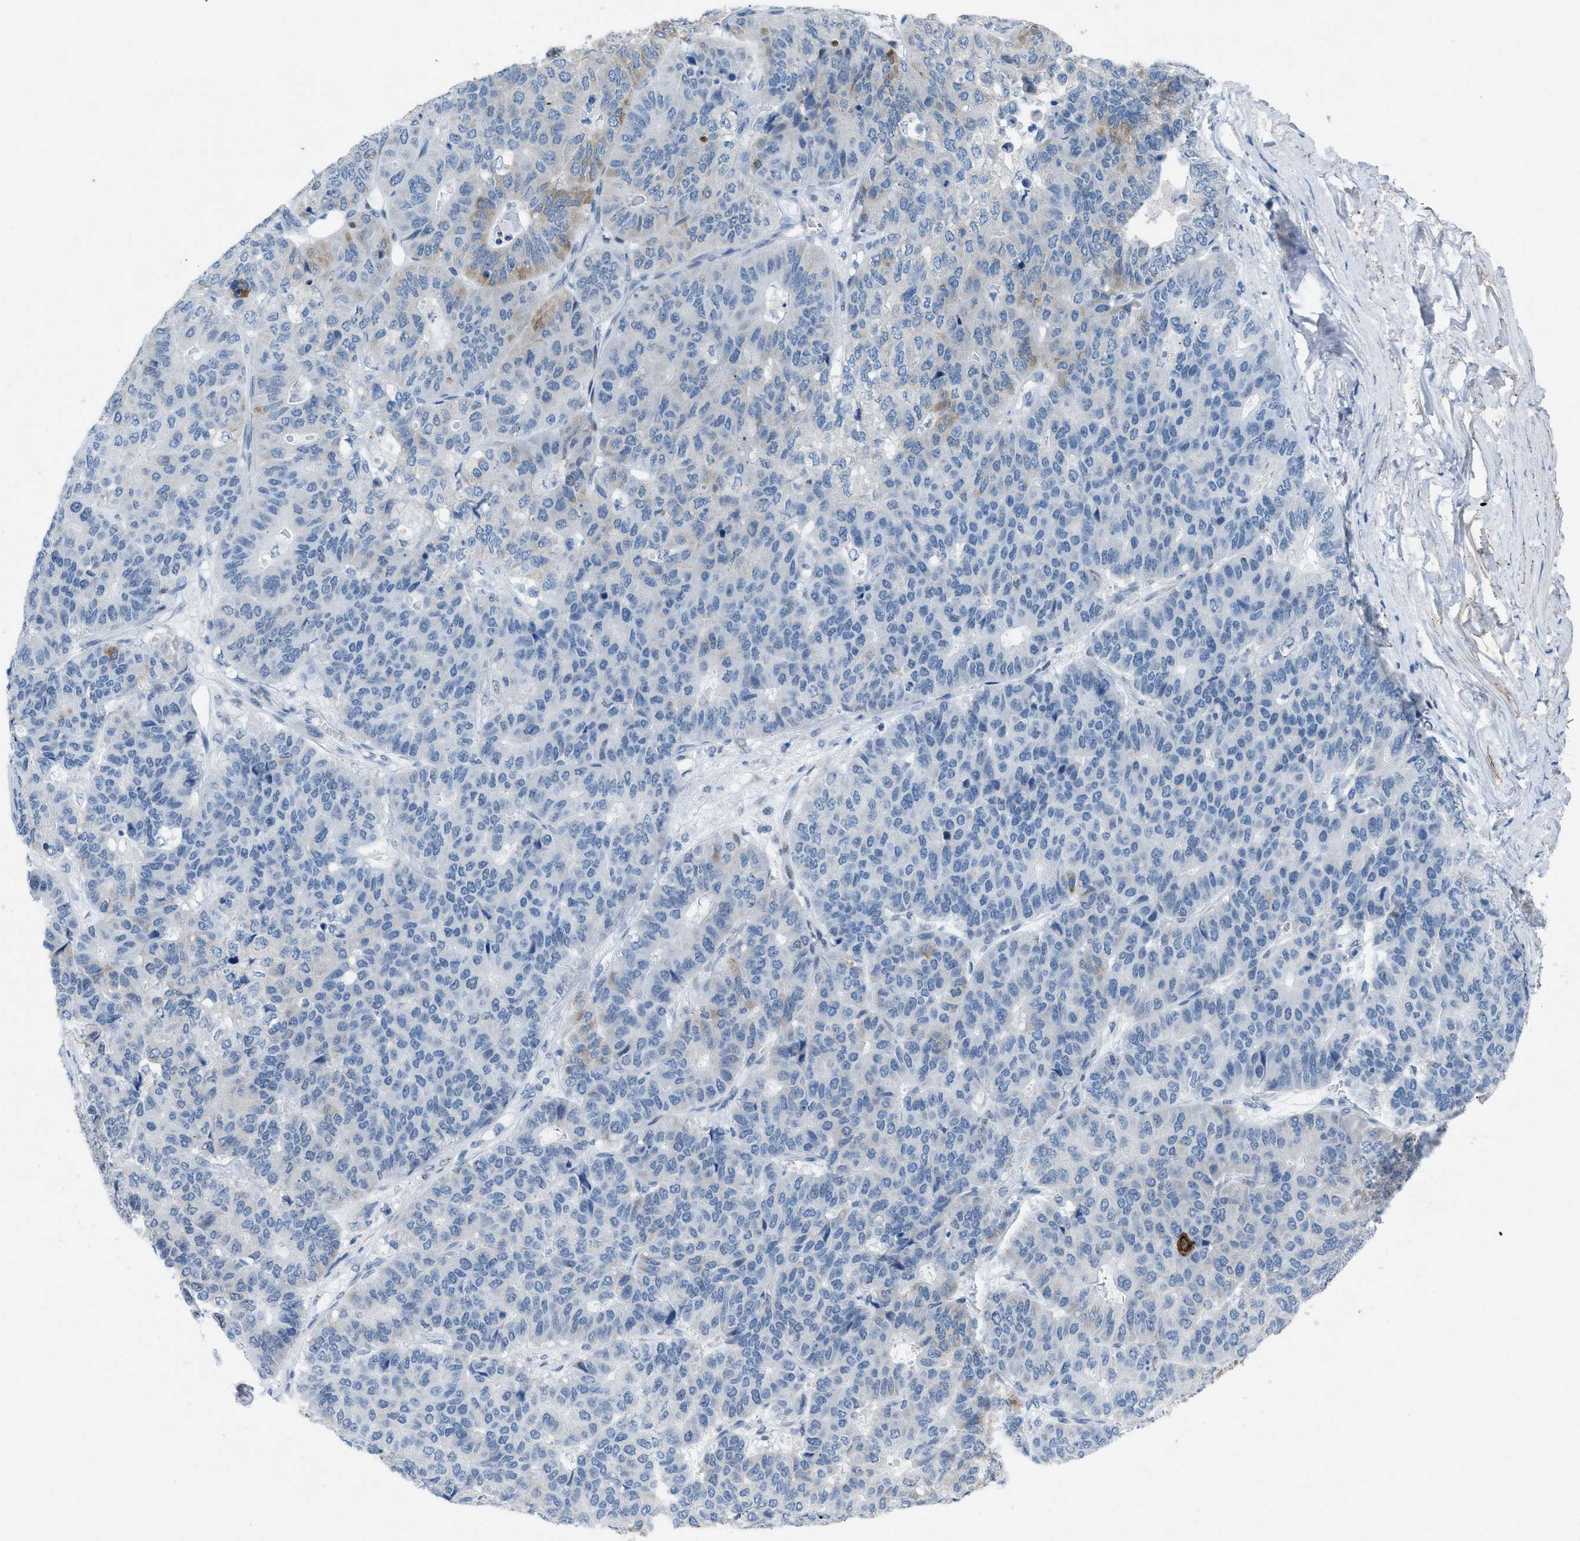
{"staining": {"intensity": "negative", "quantity": "none", "location": "none"}, "tissue": "pancreatic cancer", "cell_type": "Tumor cells", "image_type": "cancer", "snomed": [{"axis": "morphology", "description": "Adenocarcinoma, NOS"}, {"axis": "topography", "description": "Pancreas"}], "caption": "Tumor cells are negative for protein expression in human pancreatic cancer (adenocarcinoma). (IHC, brightfield microscopy, high magnification).", "gene": "TASOR", "patient": {"sex": "male", "age": 50}}